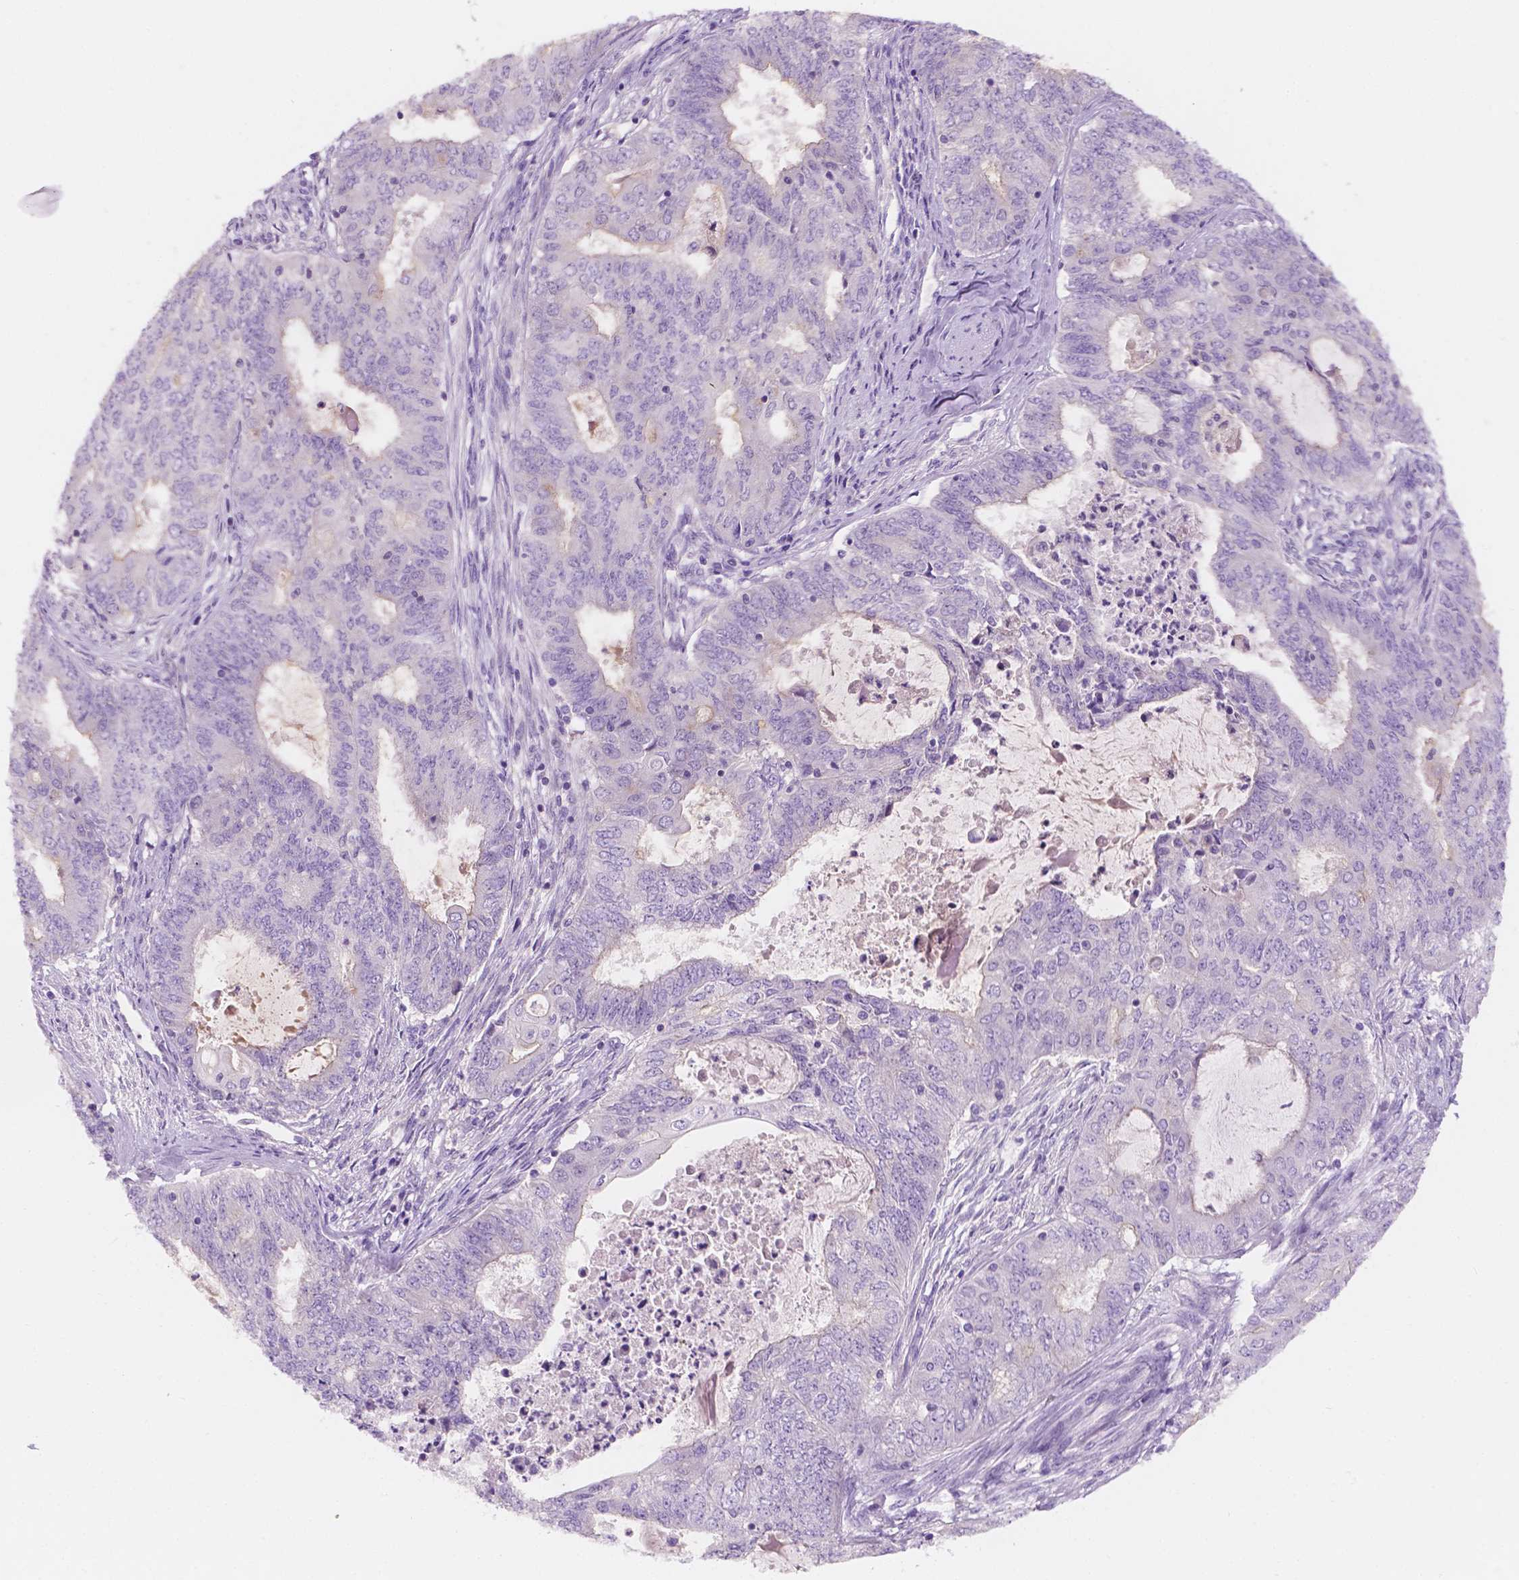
{"staining": {"intensity": "negative", "quantity": "none", "location": "none"}, "tissue": "endometrial cancer", "cell_type": "Tumor cells", "image_type": "cancer", "snomed": [{"axis": "morphology", "description": "Adenocarcinoma, NOS"}, {"axis": "topography", "description": "Endometrium"}], "caption": "IHC image of neoplastic tissue: human adenocarcinoma (endometrial) stained with DAB exhibits no significant protein expression in tumor cells.", "gene": "SIRT2", "patient": {"sex": "female", "age": 62}}